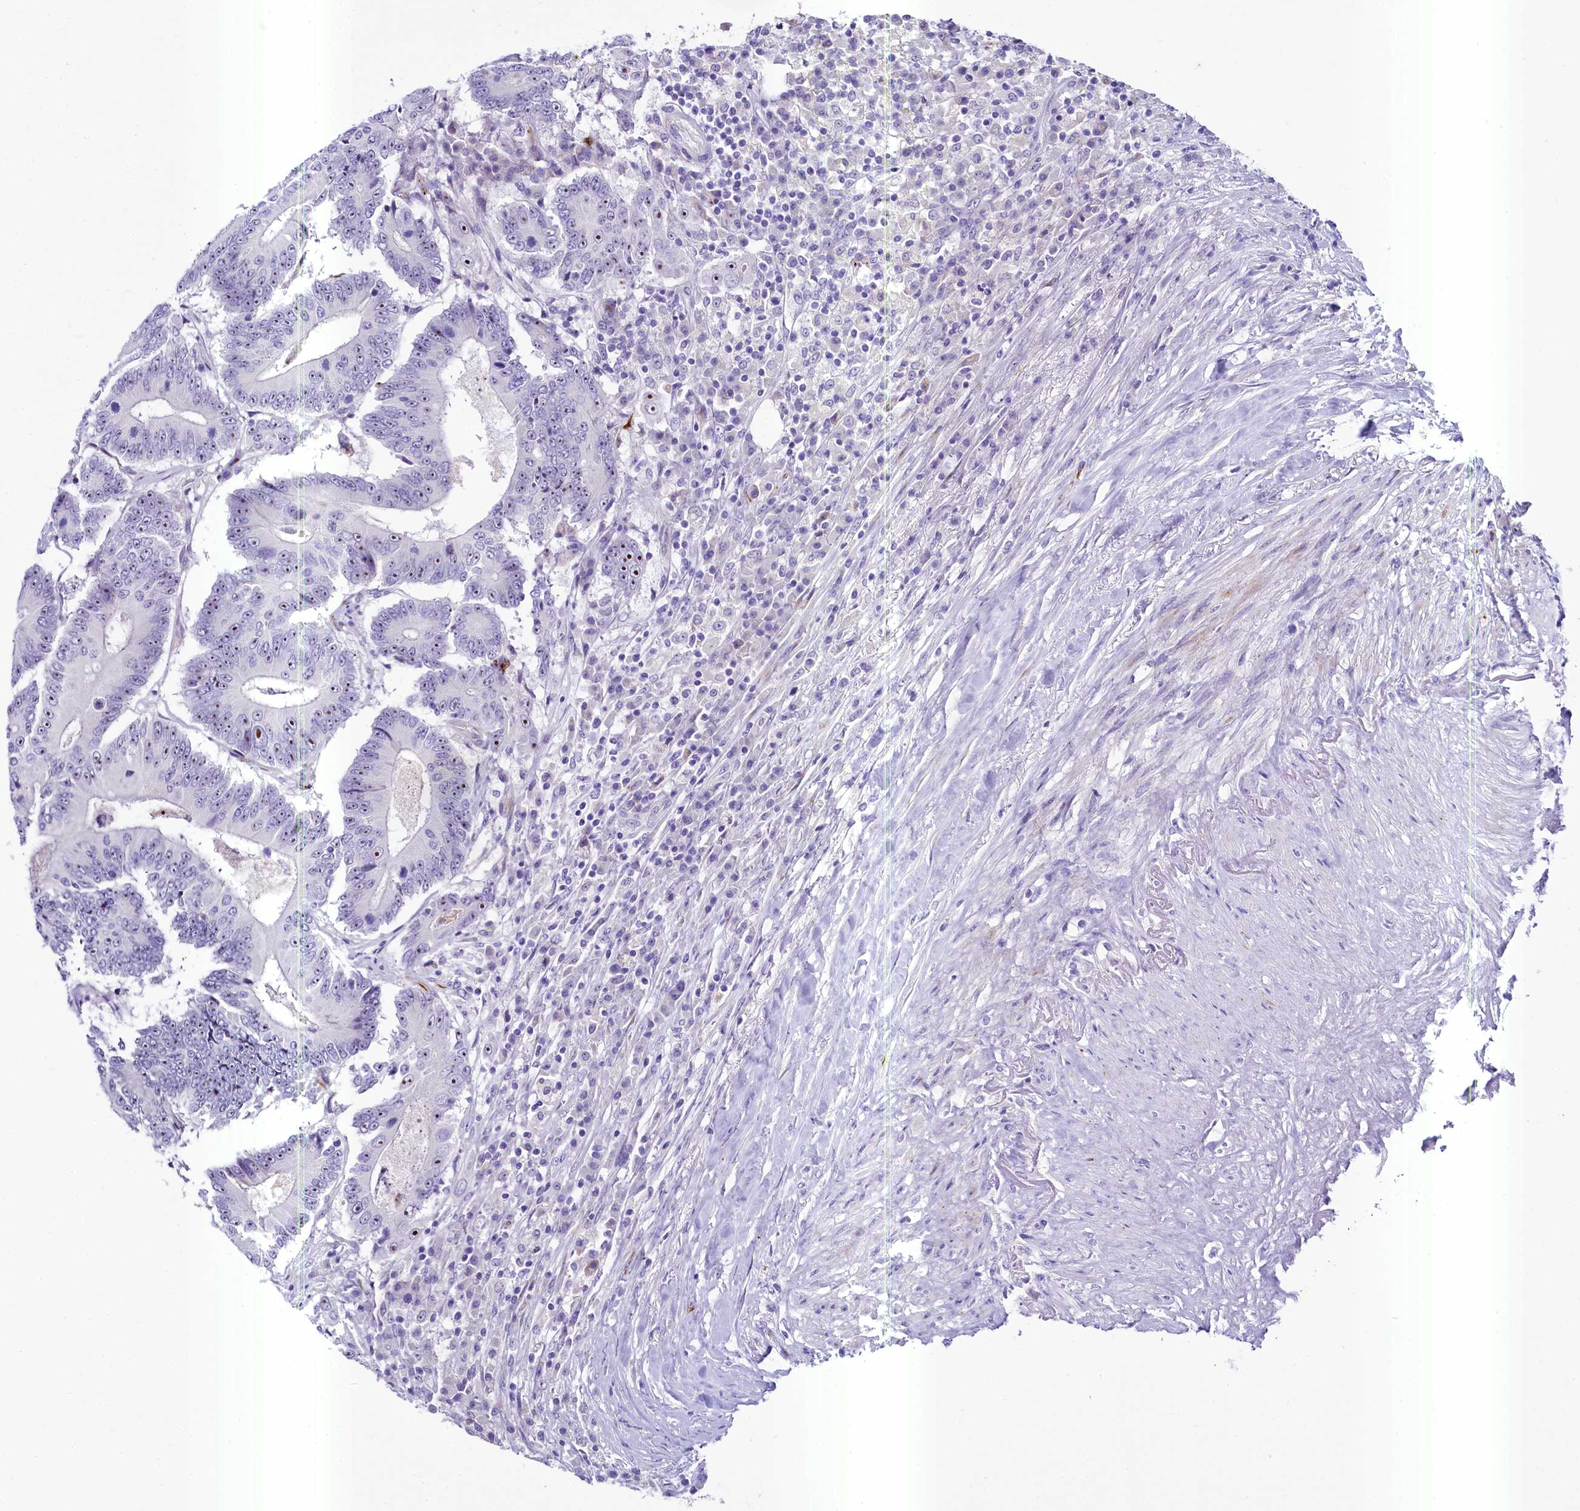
{"staining": {"intensity": "moderate", "quantity": "<25%", "location": "nuclear"}, "tissue": "colorectal cancer", "cell_type": "Tumor cells", "image_type": "cancer", "snomed": [{"axis": "morphology", "description": "Adenocarcinoma, NOS"}, {"axis": "topography", "description": "Colon"}], "caption": "DAB (3,3'-diaminobenzidine) immunohistochemical staining of adenocarcinoma (colorectal) reveals moderate nuclear protein positivity in about <25% of tumor cells.", "gene": "SH3TC2", "patient": {"sex": "male", "age": 83}}